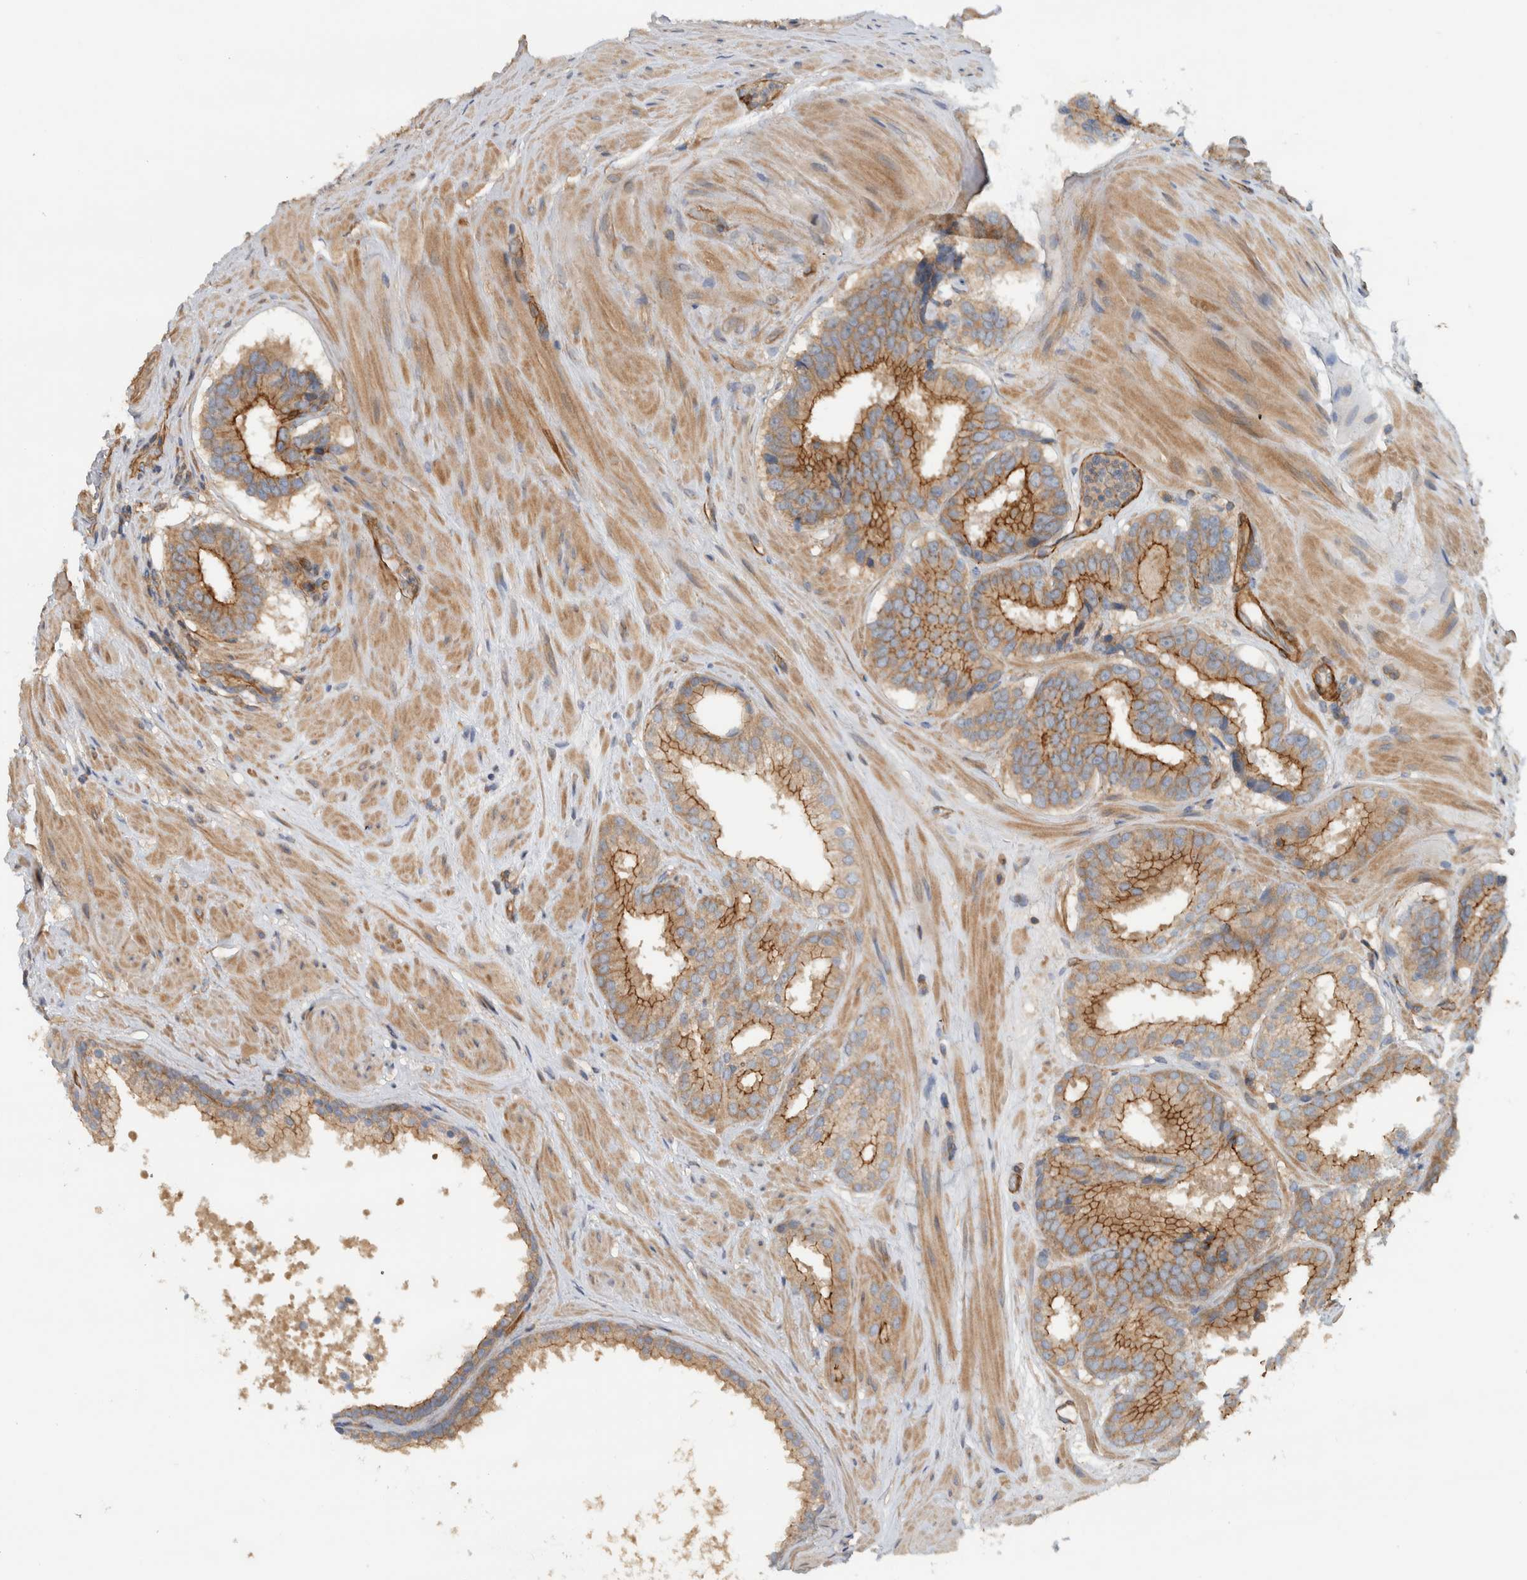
{"staining": {"intensity": "moderate", "quantity": ">75%", "location": "cytoplasmic/membranous"}, "tissue": "prostate cancer", "cell_type": "Tumor cells", "image_type": "cancer", "snomed": [{"axis": "morphology", "description": "Adenocarcinoma, Low grade"}, {"axis": "topography", "description": "Prostate"}], "caption": "Low-grade adenocarcinoma (prostate) stained for a protein demonstrates moderate cytoplasmic/membranous positivity in tumor cells.", "gene": "MPRIP", "patient": {"sex": "male", "age": 69}}